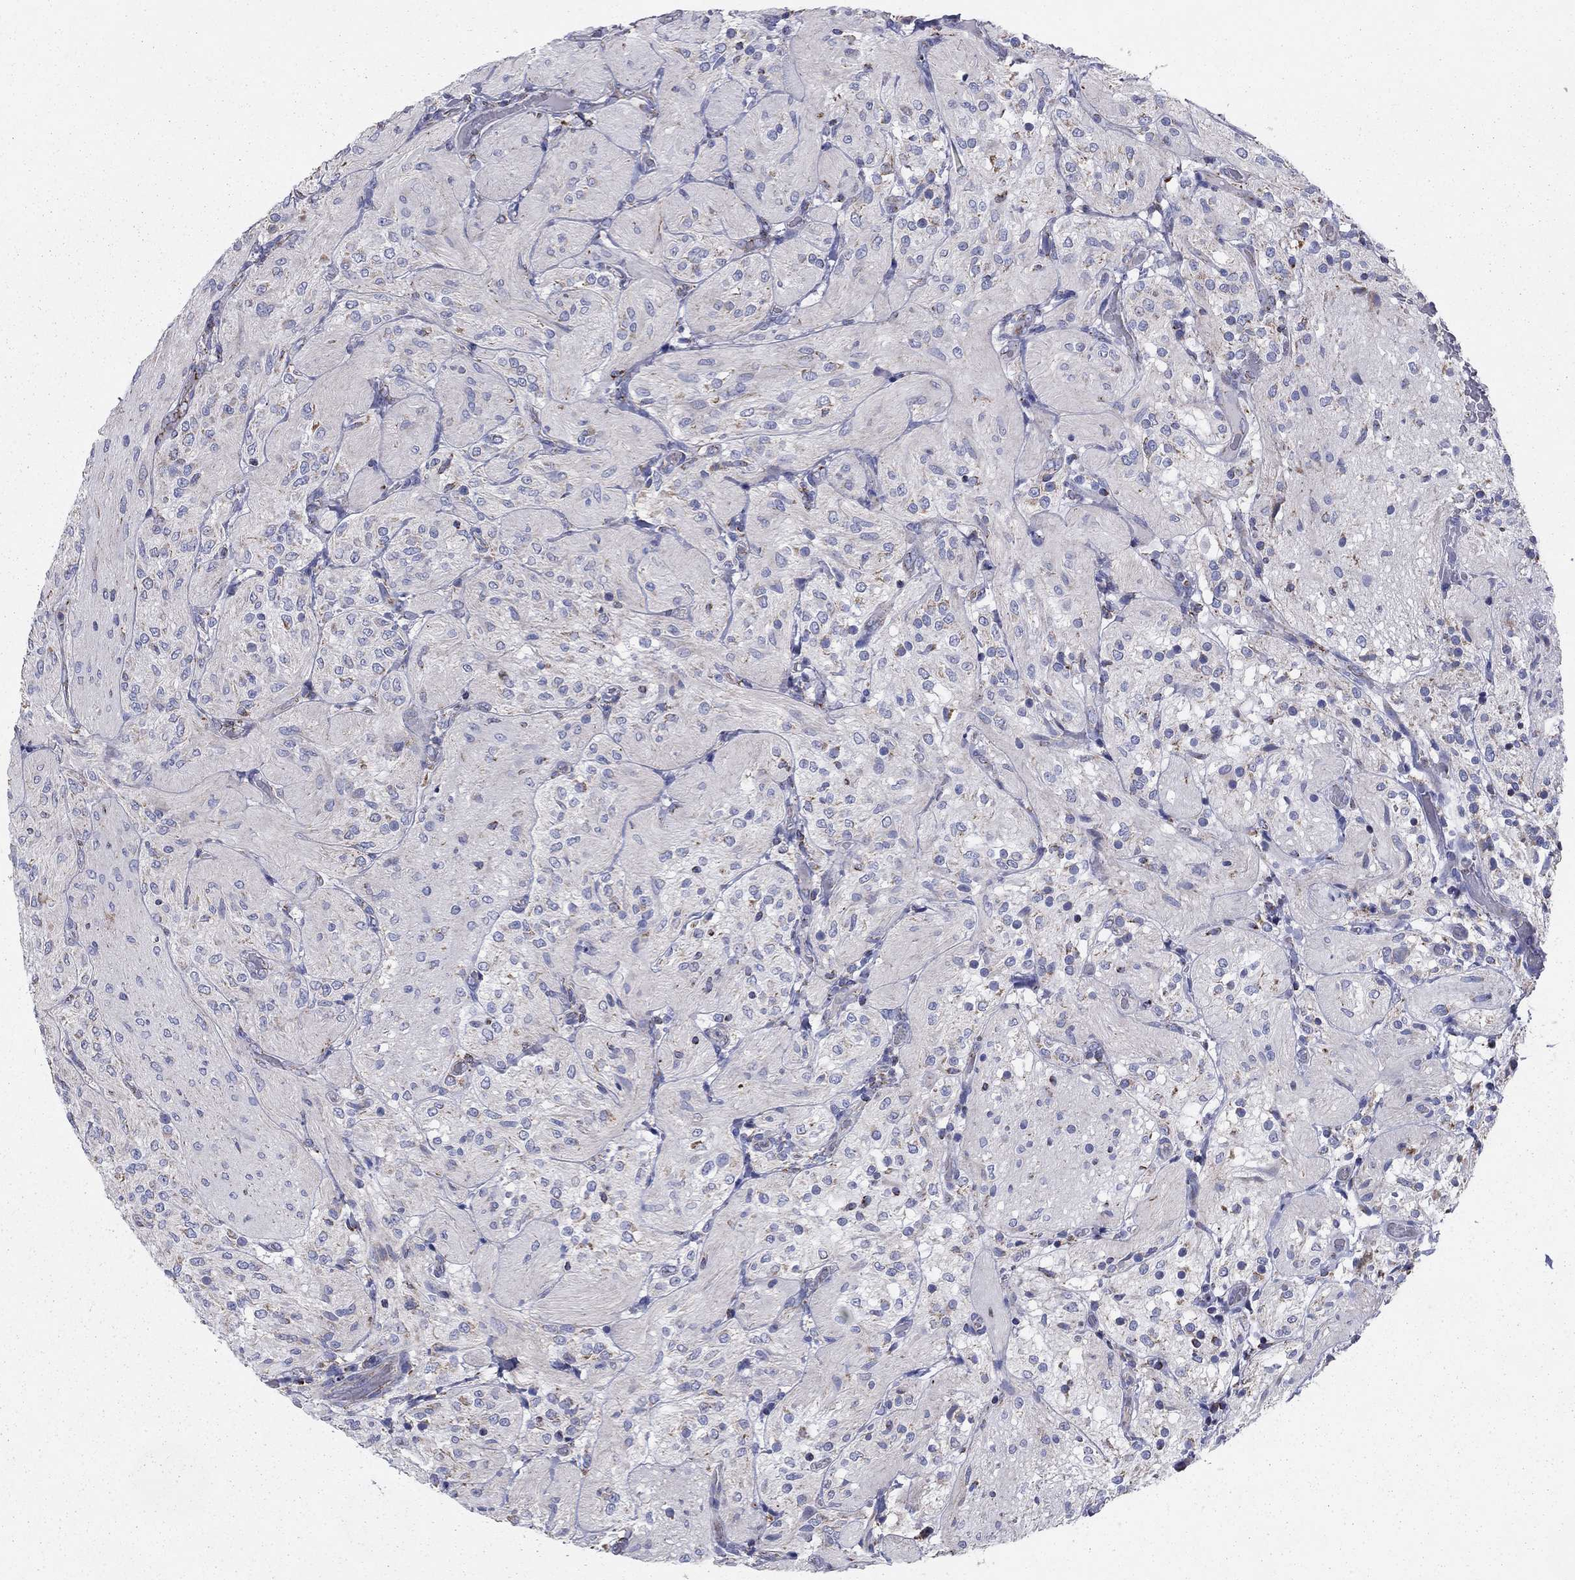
{"staining": {"intensity": "weak", "quantity": "<25%", "location": "cytoplasmic/membranous"}, "tissue": "glioma", "cell_type": "Tumor cells", "image_type": "cancer", "snomed": [{"axis": "morphology", "description": "Glioma, malignant, Low grade"}, {"axis": "topography", "description": "Brain"}], "caption": "Tumor cells are negative for brown protein staining in malignant low-grade glioma.", "gene": "NDUFA4L2", "patient": {"sex": "male", "age": 3}}